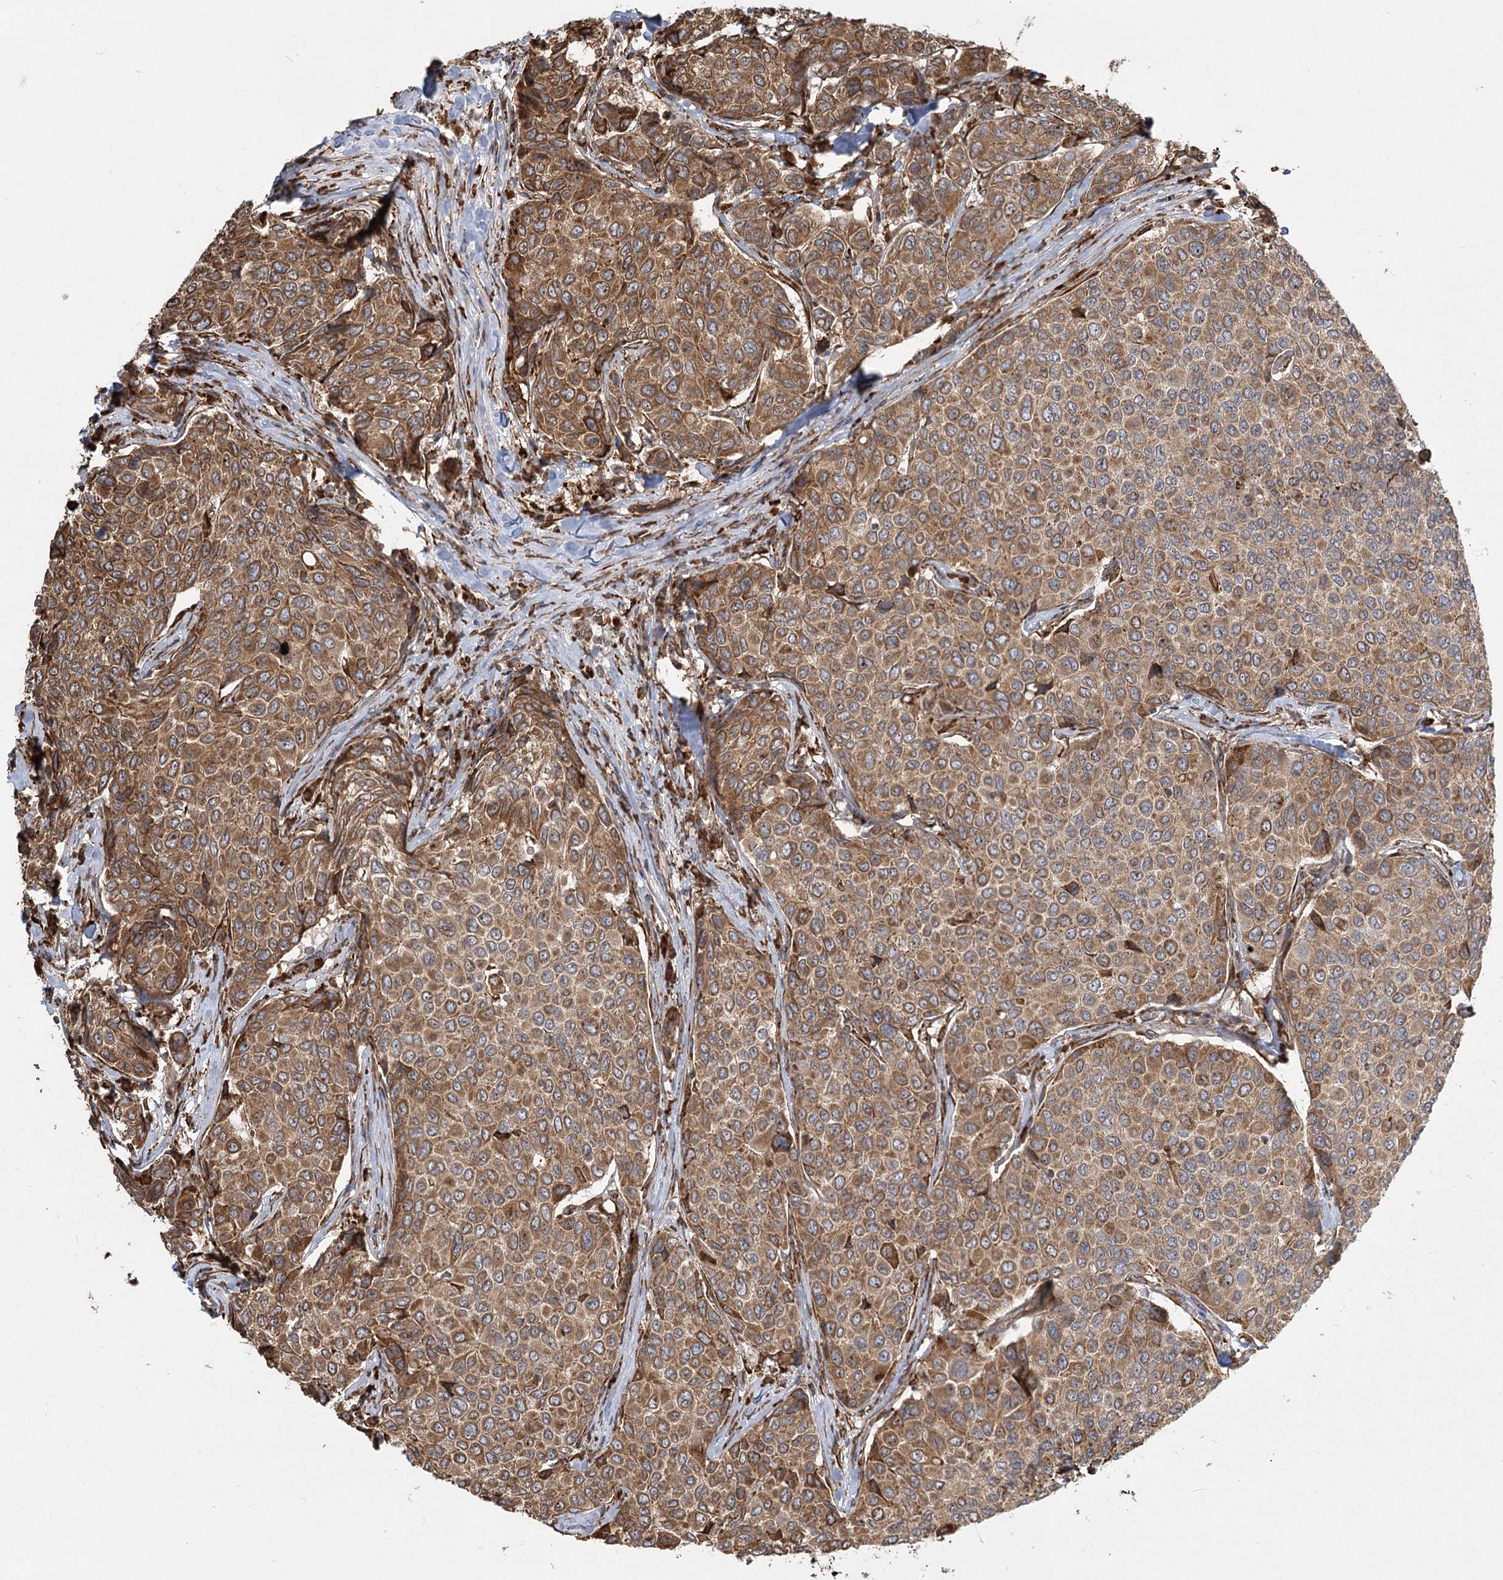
{"staining": {"intensity": "moderate", "quantity": ">75%", "location": "cytoplasmic/membranous"}, "tissue": "breast cancer", "cell_type": "Tumor cells", "image_type": "cancer", "snomed": [{"axis": "morphology", "description": "Duct carcinoma"}, {"axis": "topography", "description": "Breast"}], "caption": "This is an image of immunohistochemistry (IHC) staining of breast cancer, which shows moderate staining in the cytoplasmic/membranous of tumor cells.", "gene": "FAM13A", "patient": {"sex": "female", "age": 55}}